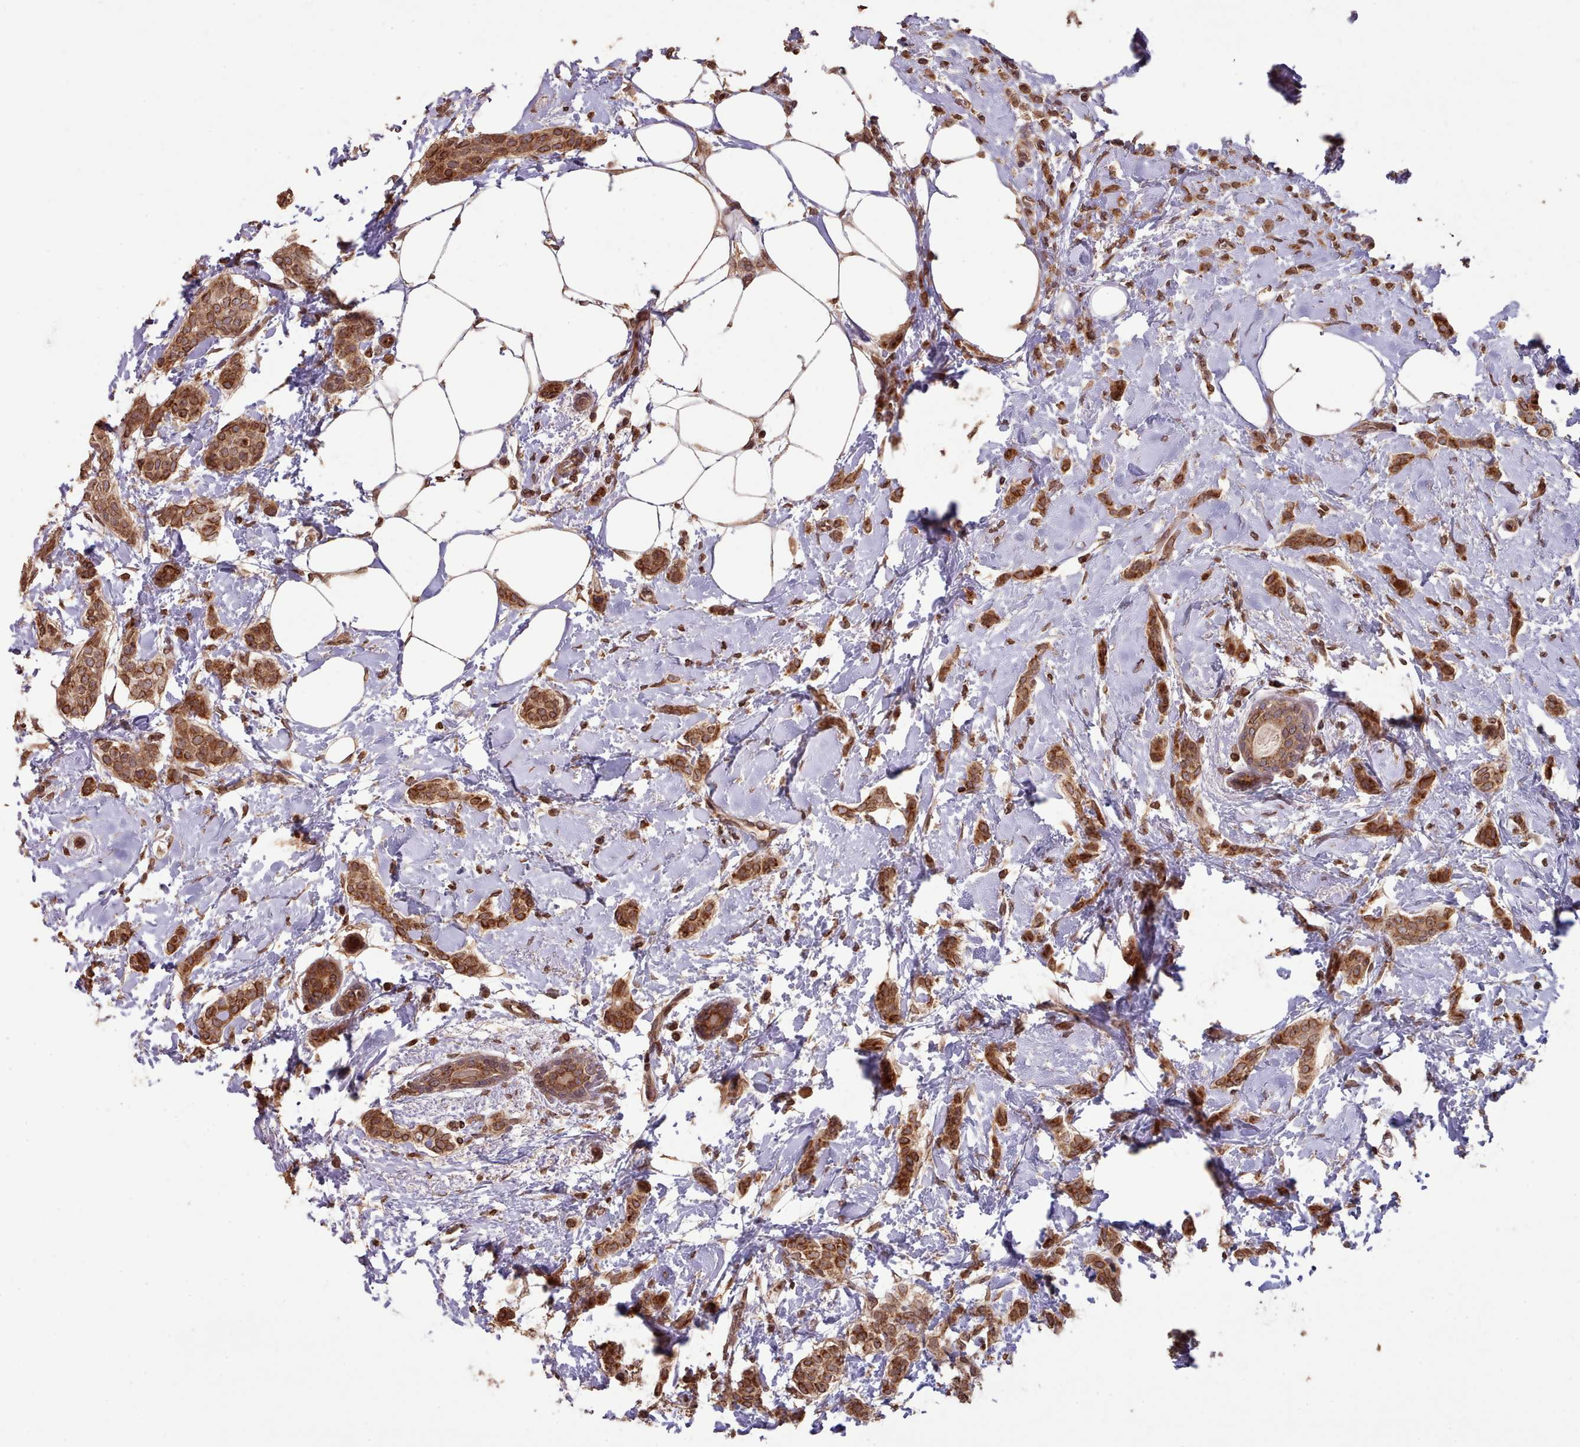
{"staining": {"intensity": "moderate", "quantity": ">75%", "location": "cytoplasmic/membranous,nuclear"}, "tissue": "breast cancer", "cell_type": "Tumor cells", "image_type": "cancer", "snomed": [{"axis": "morphology", "description": "Duct carcinoma"}, {"axis": "topography", "description": "Breast"}], "caption": "High-magnification brightfield microscopy of breast cancer stained with DAB (3,3'-diaminobenzidine) (brown) and counterstained with hematoxylin (blue). tumor cells exhibit moderate cytoplasmic/membranous and nuclear positivity is present in about>75% of cells.", "gene": "TOR1AIP1", "patient": {"sex": "female", "age": 72}}